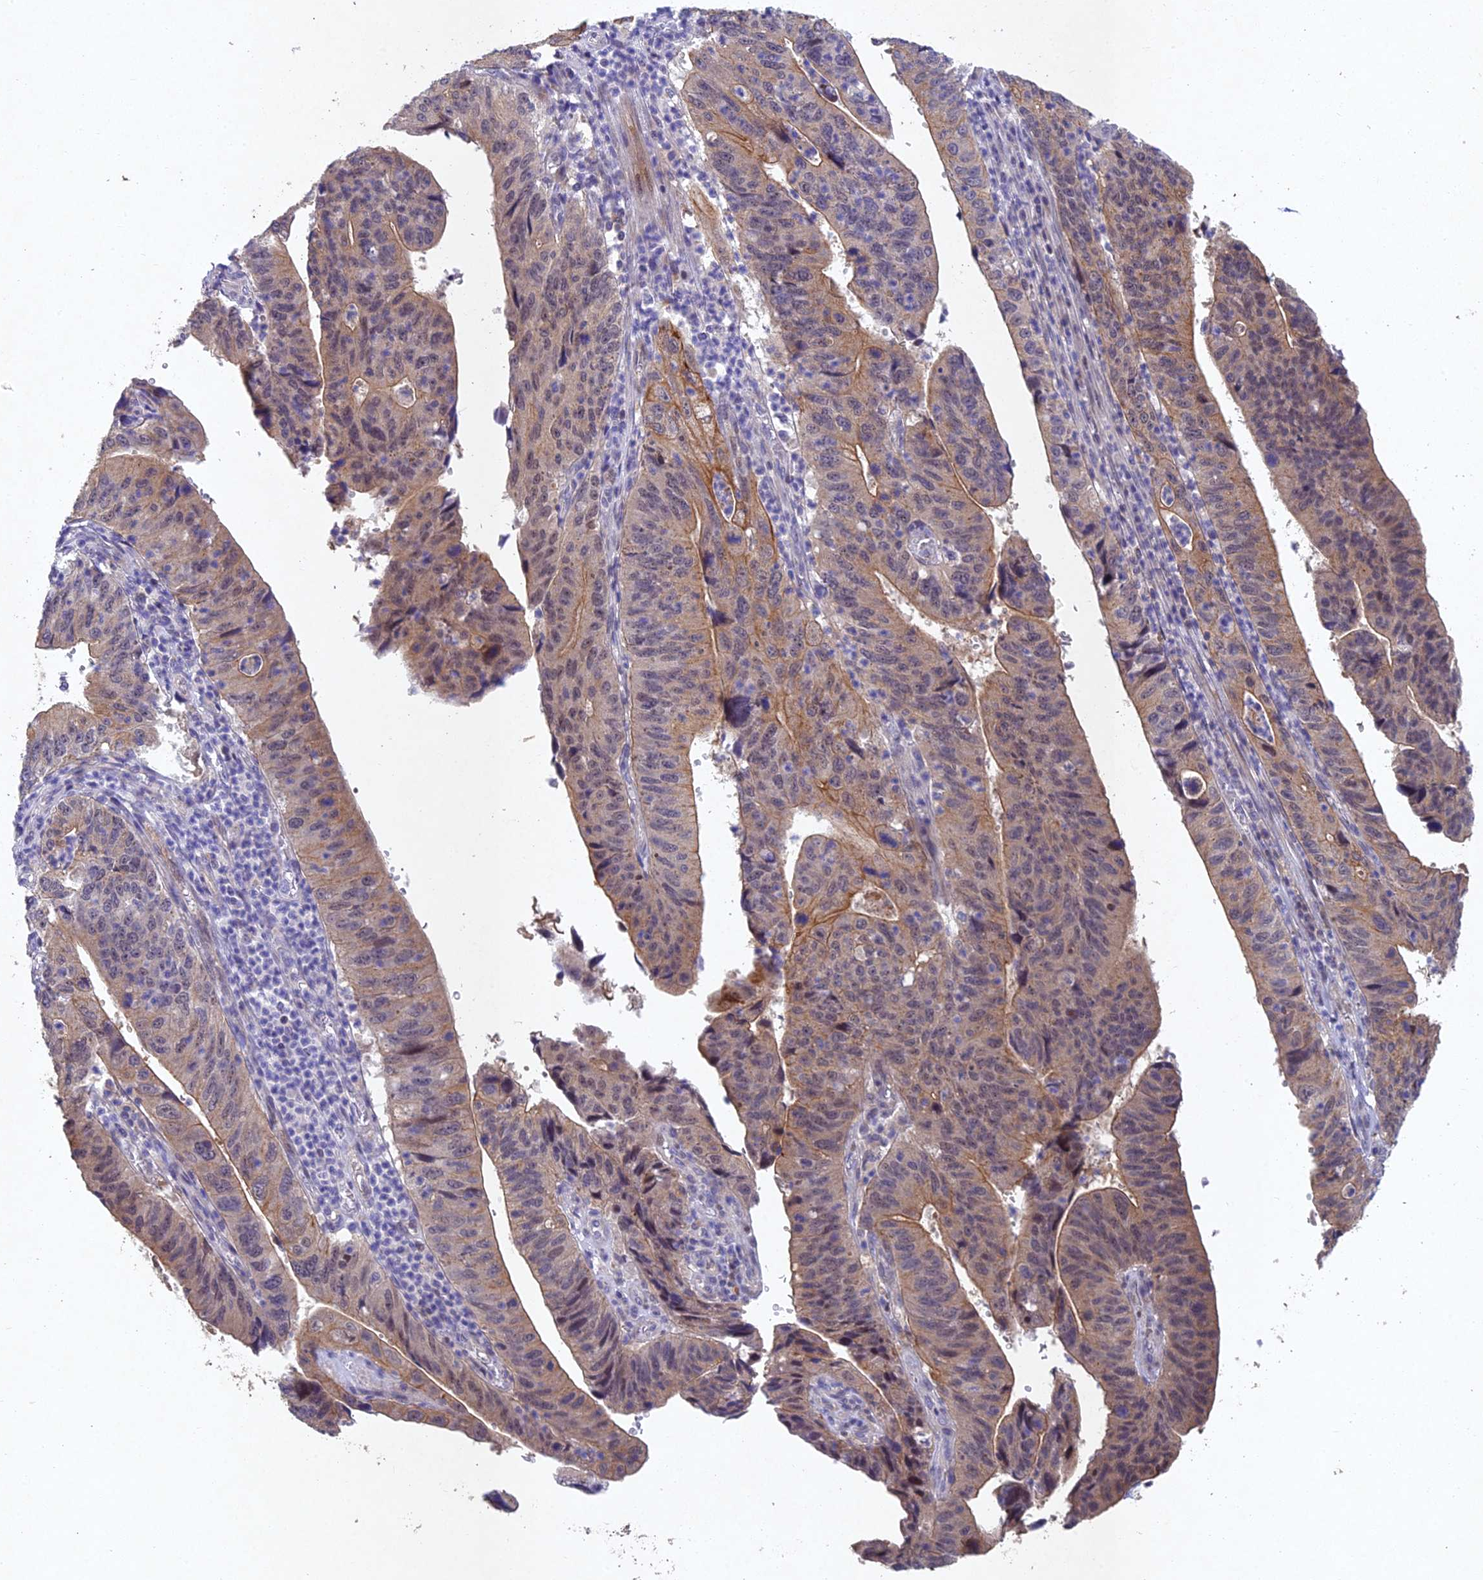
{"staining": {"intensity": "moderate", "quantity": "25%-75%", "location": "cytoplasmic/membranous,nuclear"}, "tissue": "stomach cancer", "cell_type": "Tumor cells", "image_type": "cancer", "snomed": [{"axis": "morphology", "description": "Adenocarcinoma, NOS"}, {"axis": "topography", "description": "Stomach"}], "caption": "Immunohistochemistry staining of stomach adenocarcinoma, which reveals medium levels of moderate cytoplasmic/membranous and nuclear staining in approximately 25%-75% of tumor cells indicating moderate cytoplasmic/membranous and nuclear protein staining. The staining was performed using DAB (3,3'-diaminobenzidine) (brown) for protein detection and nuclei were counterstained in hematoxylin (blue).", "gene": "NSMCE1", "patient": {"sex": "male", "age": 59}}